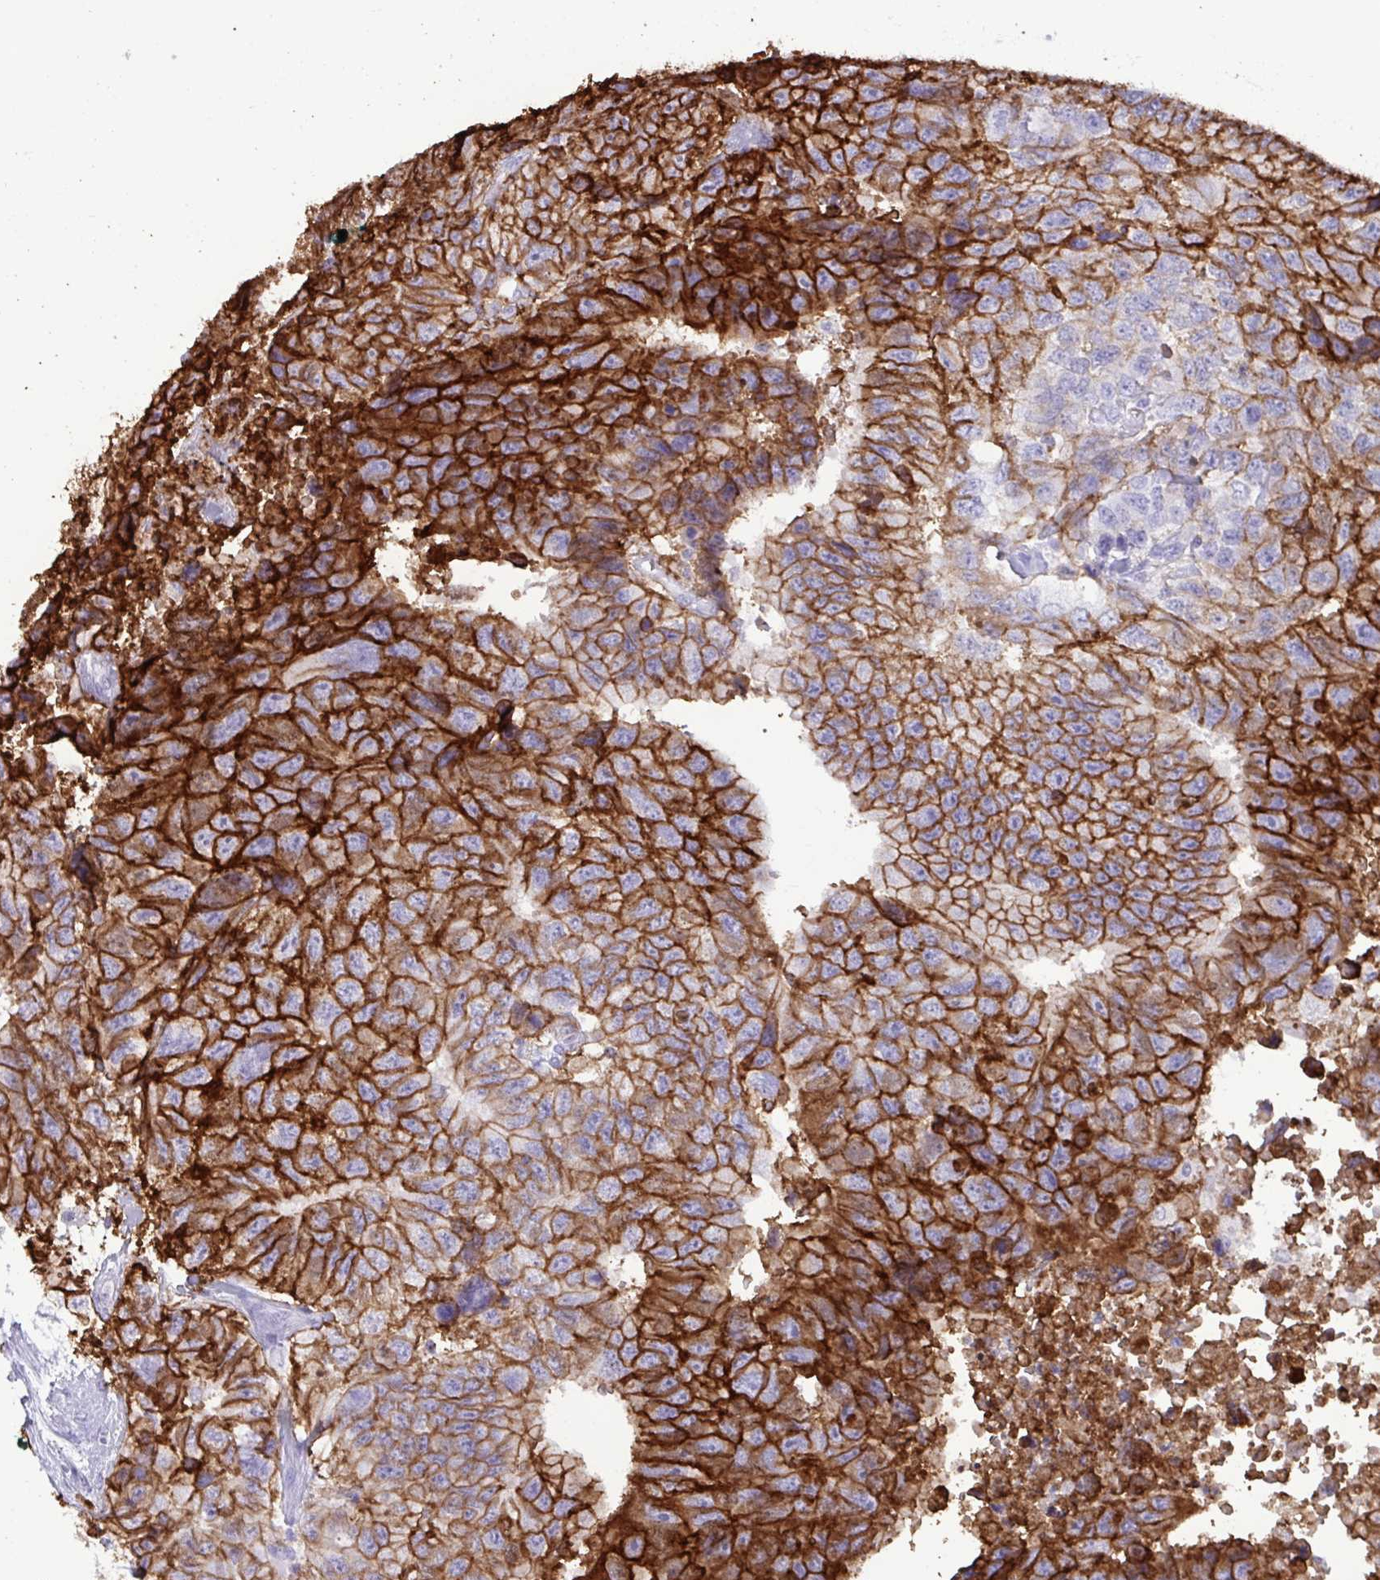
{"staining": {"intensity": "strong", "quantity": ">75%", "location": "cytoplasmic/membranous"}, "tissue": "testis cancer", "cell_type": "Tumor cells", "image_type": "cancer", "snomed": [{"axis": "morphology", "description": "Carcinoma, Embryonal, NOS"}, {"axis": "topography", "description": "Testis"}], "caption": "Tumor cells exhibit strong cytoplasmic/membranous expression in approximately >75% of cells in embryonal carcinoma (testis). (DAB IHC with brightfield microscopy, high magnification).", "gene": "SLC2A1", "patient": {"sex": "male", "age": 24}}